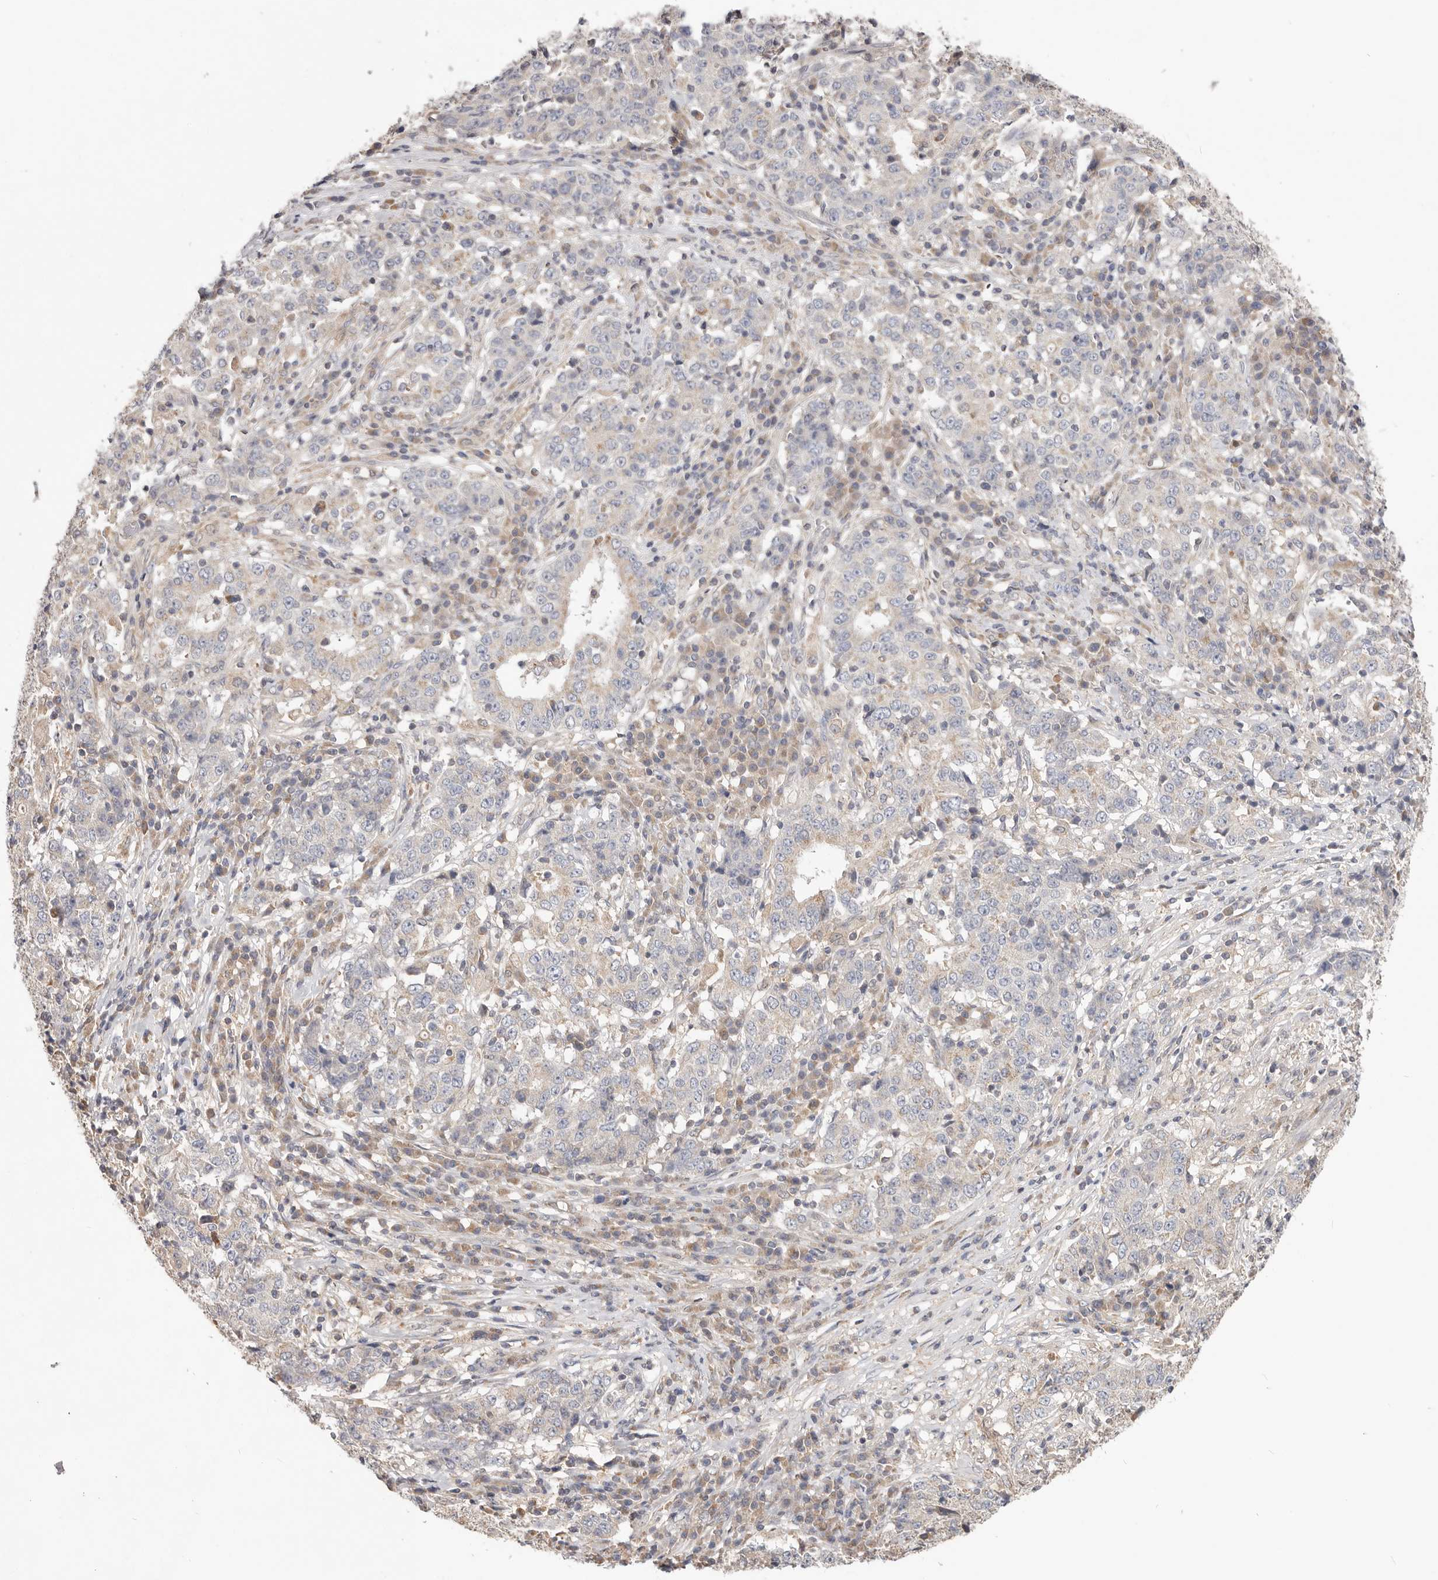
{"staining": {"intensity": "negative", "quantity": "none", "location": "none"}, "tissue": "stomach cancer", "cell_type": "Tumor cells", "image_type": "cancer", "snomed": [{"axis": "morphology", "description": "Adenocarcinoma, NOS"}, {"axis": "topography", "description": "Stomach"}], "caption": "This is an immunohistochemistry photomicrograph of stomach adenocarcinoma. There is no staining in tumor cells.", "gene": "LRP6", "patient": {"sex": "male", "age": 59}}